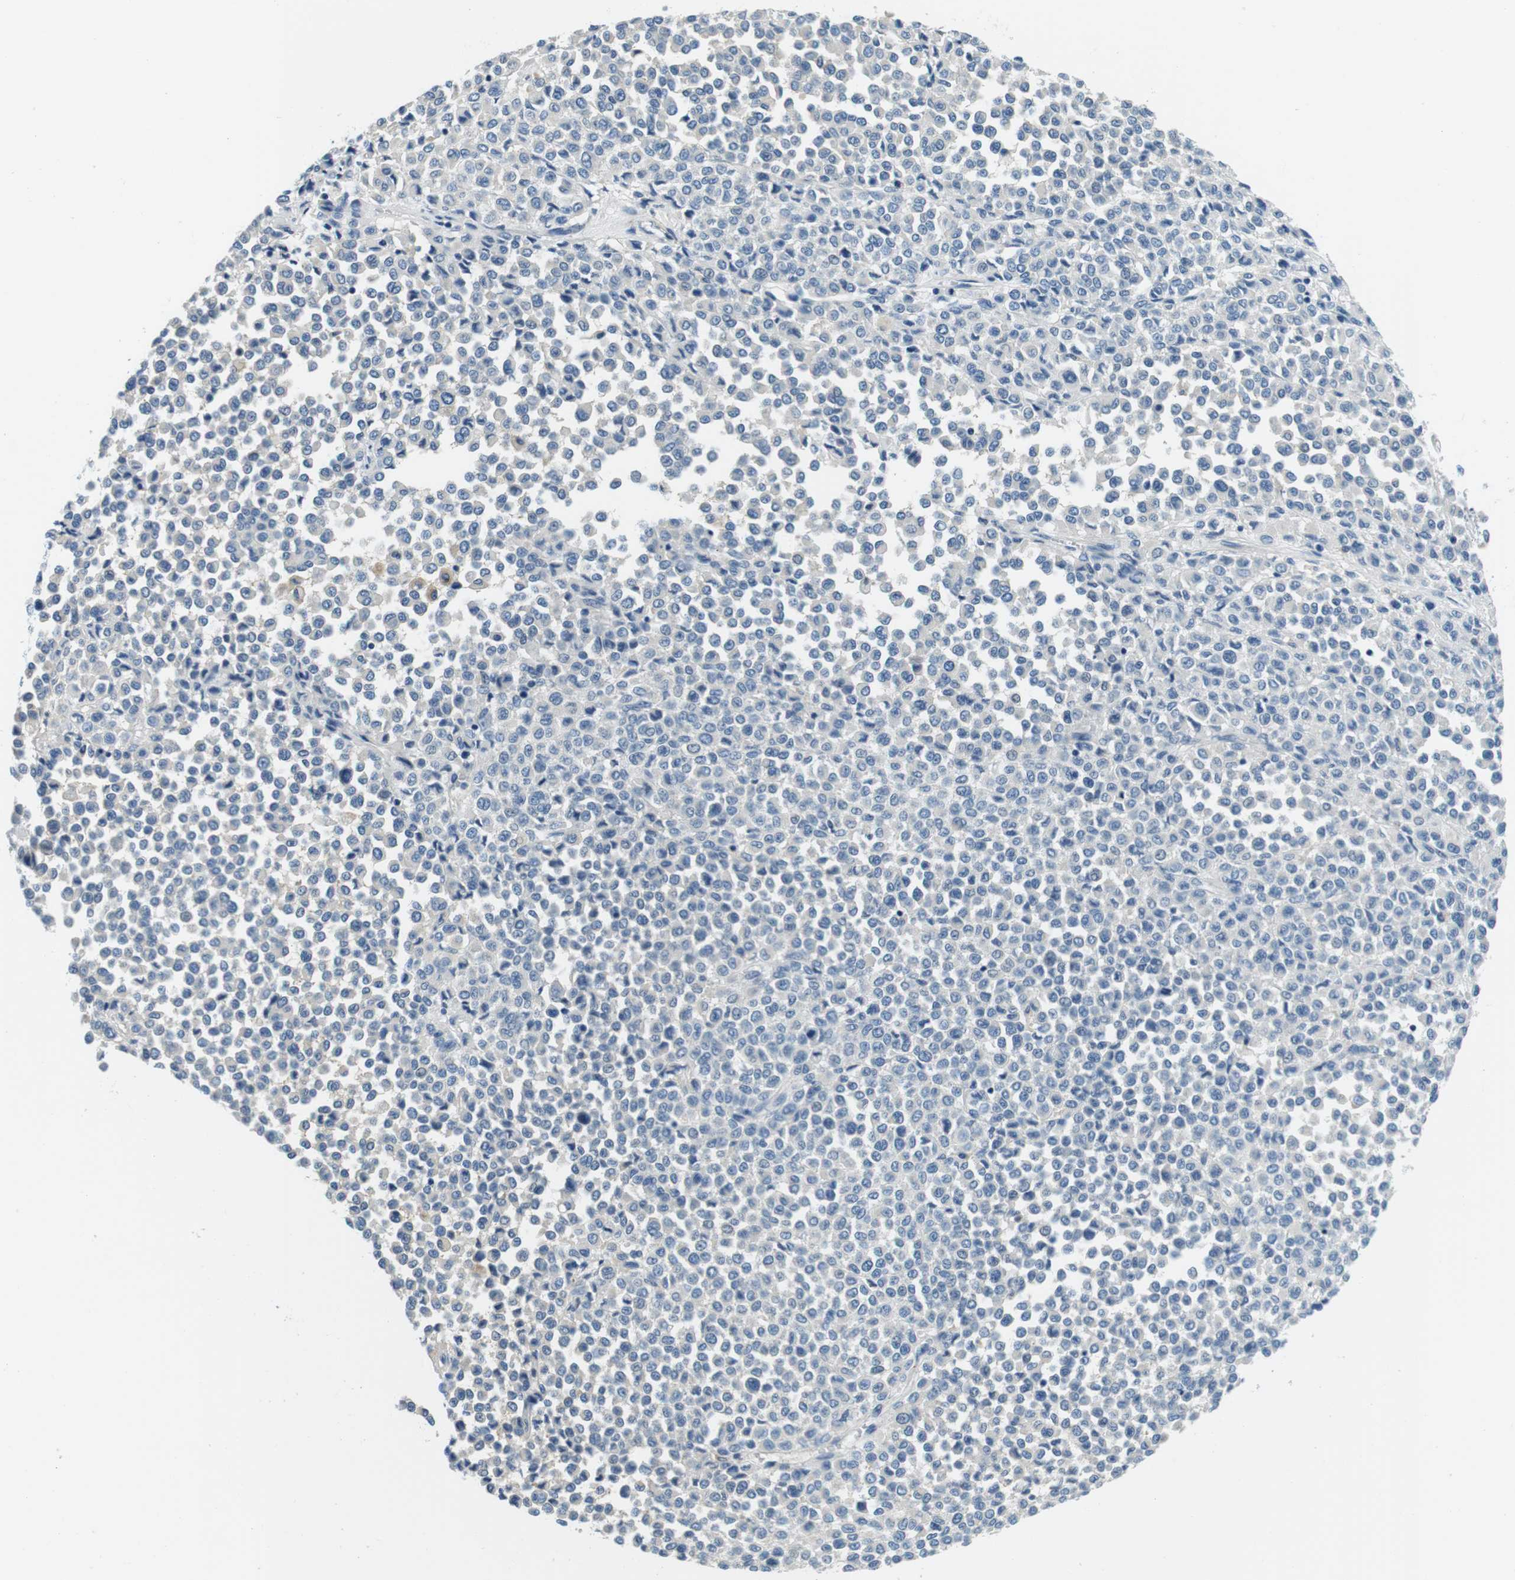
{"staining": {"intensity": "negative", "quantity": "none", "location": "none"}, "tissue": "melanoma", "cell_type": "Tumor cells", "image_type": "cancer", "snomed": [{"axis": "morphology", "description": "Malignant melanoma, Metastatic site"}, {"axis": "topography", "description": "Pancreas"}], "caption": "Protein analysis of melanoma demonstrates no significant positivity in tumor cells.", "gene": "KCNJ5", "patient": {"sex": "female", "age": 30}}